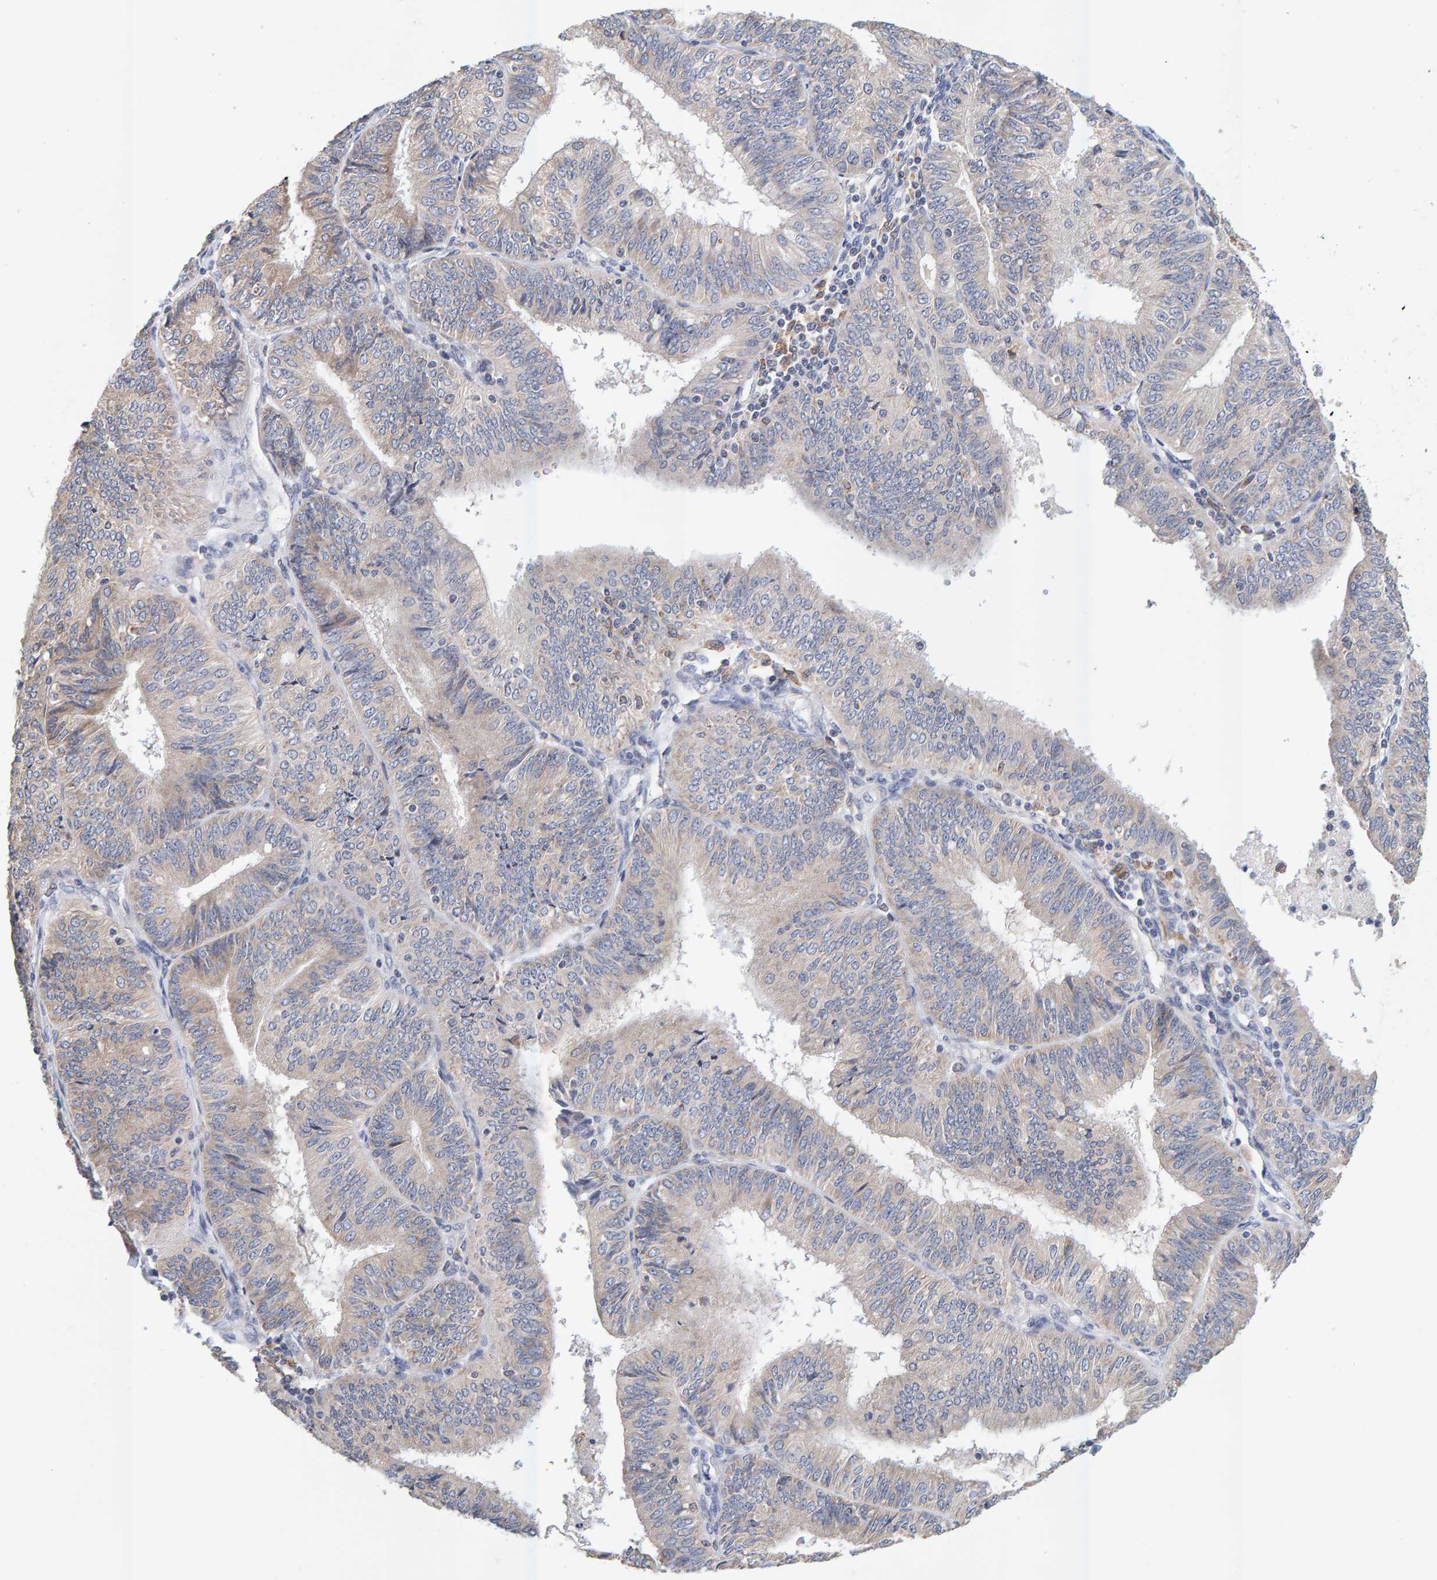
{"staining": {"intensity": "weak", "quantity": "<25%", "location": "cytoplasmic/membranous"}, "tissue": "endometrial cancer", "cell_type": "Tumor cells", "image_type": "cancer", "snomed": [{"axis": "morphology", "description": "Adenocarcinoma, NOS"}, {"axis": "topography", "description": "Endometrium"}], "caption": "Tumor cells are negative for brown protein staining in adenocarcinoma (endometrial).", "gene": "SGPL1", "patient": {"sex": "female", "age": 58}}